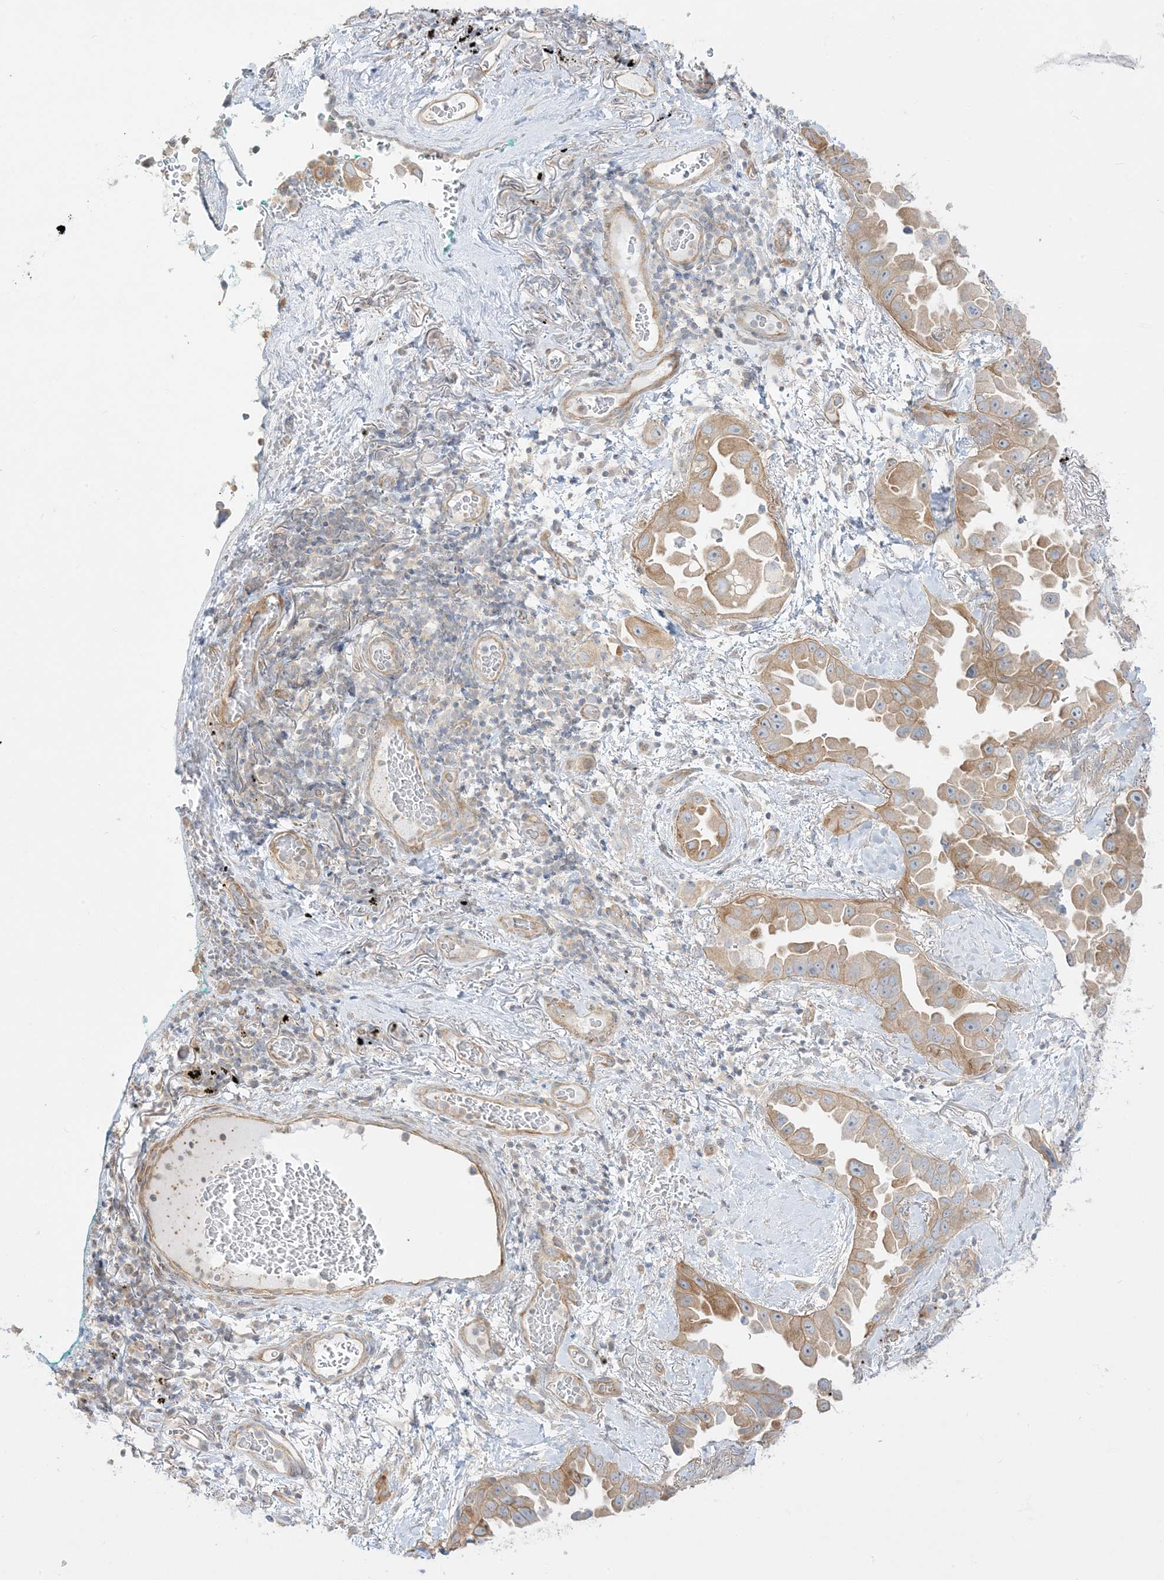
{"staining": {"intensity": "moderate", "quantity": "25%-75%", "location": "cytoplasmic/membranous"}, "tissue": "lung cancer", "cell_type": "Tumor cells", "image_type": "cancer", "snomed": [{"axis": "morphology", "description": "Adenocarcinoma, NOS"}, {"axis": "topography", "description": "Lung"}], "caption": "Human lung cancer (adenocarcinoma) stained for a protein (brown) reveals moderate cytoplasmic/membranous positive positivity in approximately 25%-75% of tumor cells.", "gene": "ARHGEF9", "patient": {"sex": "female", "age": 67}}